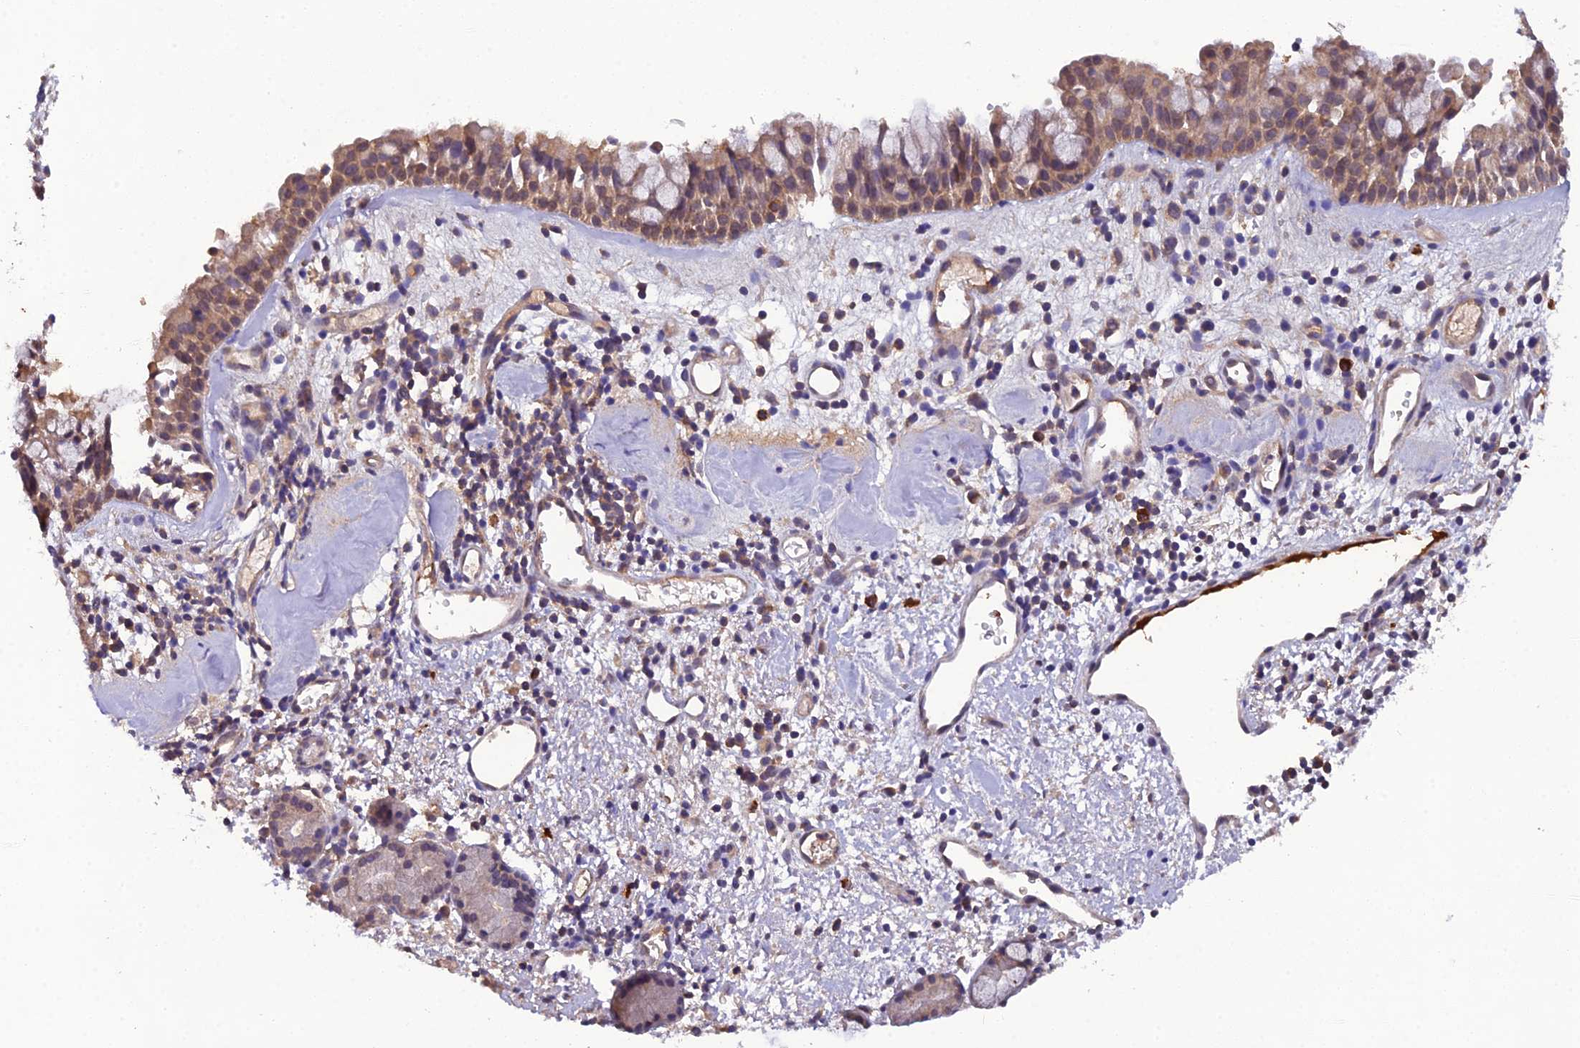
{"staining": {"intensity": "moderate", "quantity": ">75%", "location": "cytoplasmic/membranous"}, "tissue": "nasopharynx", "cell_type": "Respiratory epithelial cells", "image_type": "normal", "snomed": [{"axis": "morphology", "description": "Normal tissue, NOS"}, {"axis": "topography", "description": "Nasopharynx"}], "caption": "Approximately >75% of respiratory epithelial cells in normal nasopharynx exhibit moderate cytoplasmic/membranous protein positivity as visualized by brown immunohistochemical staining.", "gene": "TMEM258", "patient": {"sex": "male", "age": 82}}